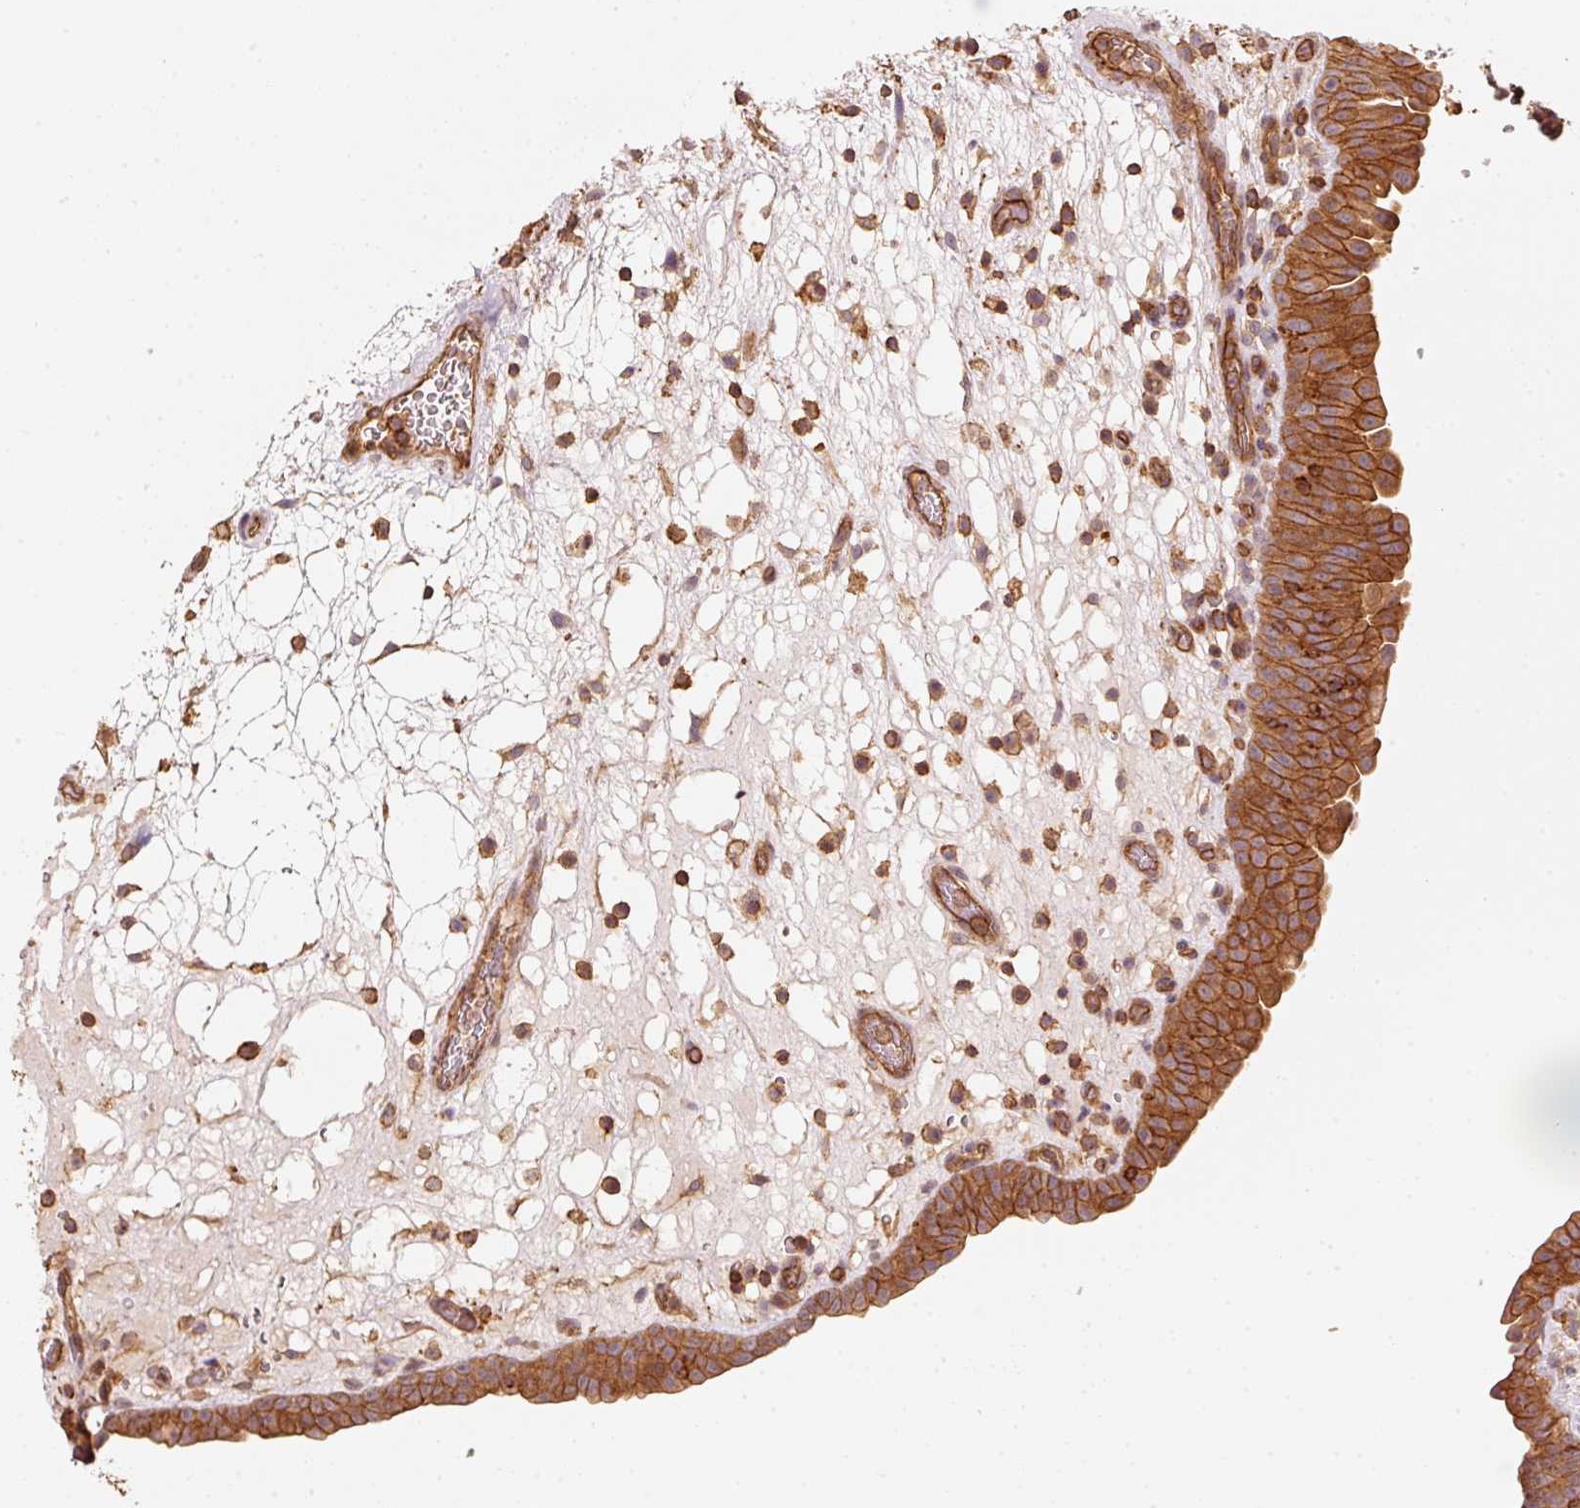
{"staining": {"intensity": "strong", "quantity": ">75%", "location": "cytoplasmic/membranous"}, "tissue": "urinary bladder", "cell_type": "Urothelial cells", "image_type": "normal", "snomed": [{"axis": "morphology", "description": "Normal tissue, NOS"}, {"axis": "topography", "description": "Urinary bladder"}], "caption": "The histopathology image demonstrates immunohistochemical staining of benign urinary bladder. There is strong cytoplasmic/membranous expression is identified in approximately >75% of urothelial cells.", "gene": "CEP95", "patient": {"sex": "male", "age": 71}}